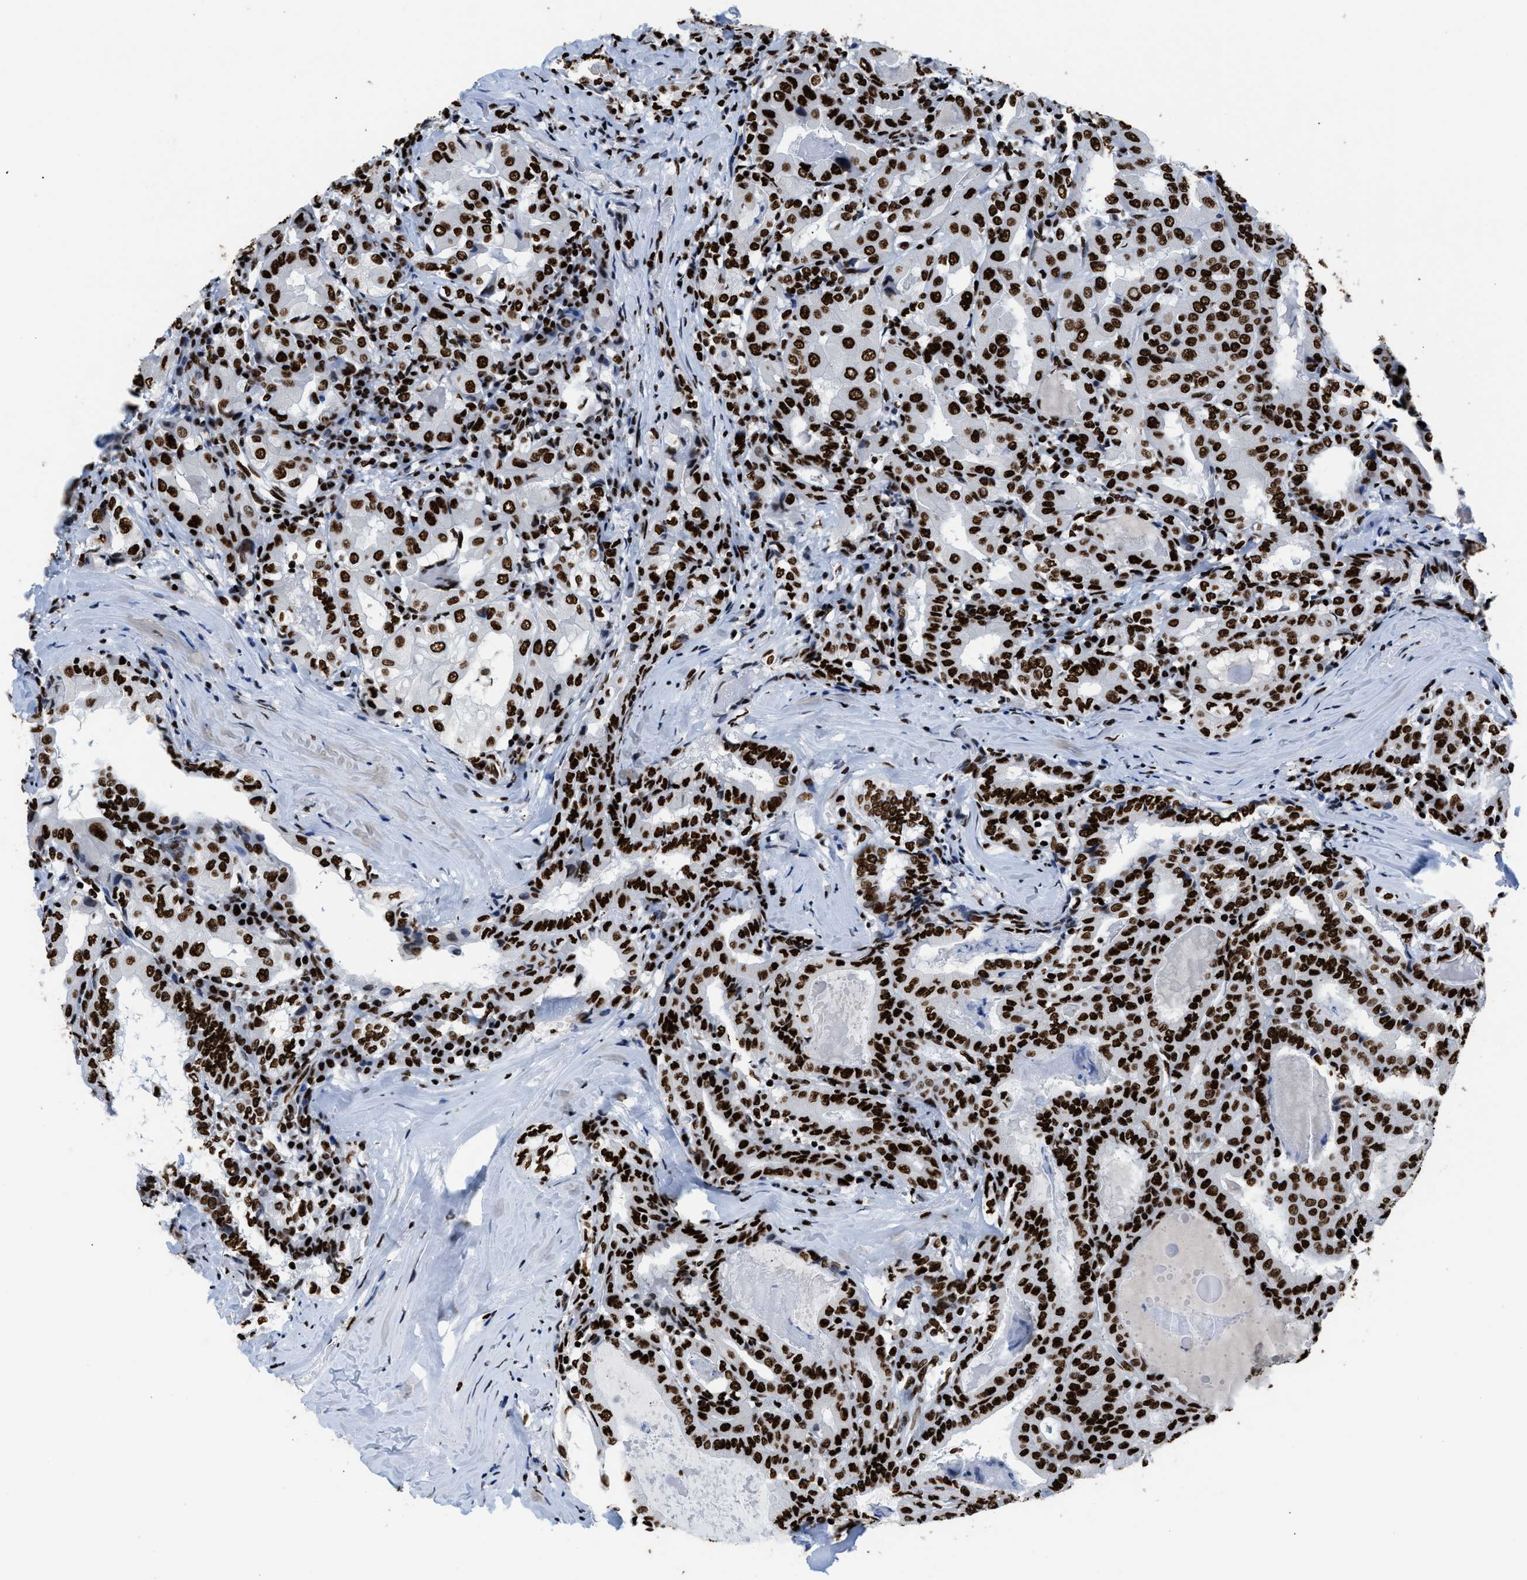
{"staining": {"intensity": "strong", "quantity": ">75%", "location": "nuclear"}, "tissue": "thyroid cancer", "cell_type": "Tumor cells", "image_type": "cancer", "snomed": [{"axis": "morphology", "description": "Papillary adenocarcinoma, NOS"}, {"axis": "topography", "description": "Thyroid gland"}], "caption": "Immunohistochemical staining of thyroid cancer (papillary adenocarcinoma) reveals high levels of strong nuclear protein expression in about >75% of tumor cells.", "gene": "HNRNPM", "patient": {"sex": "female", "age": 42}}